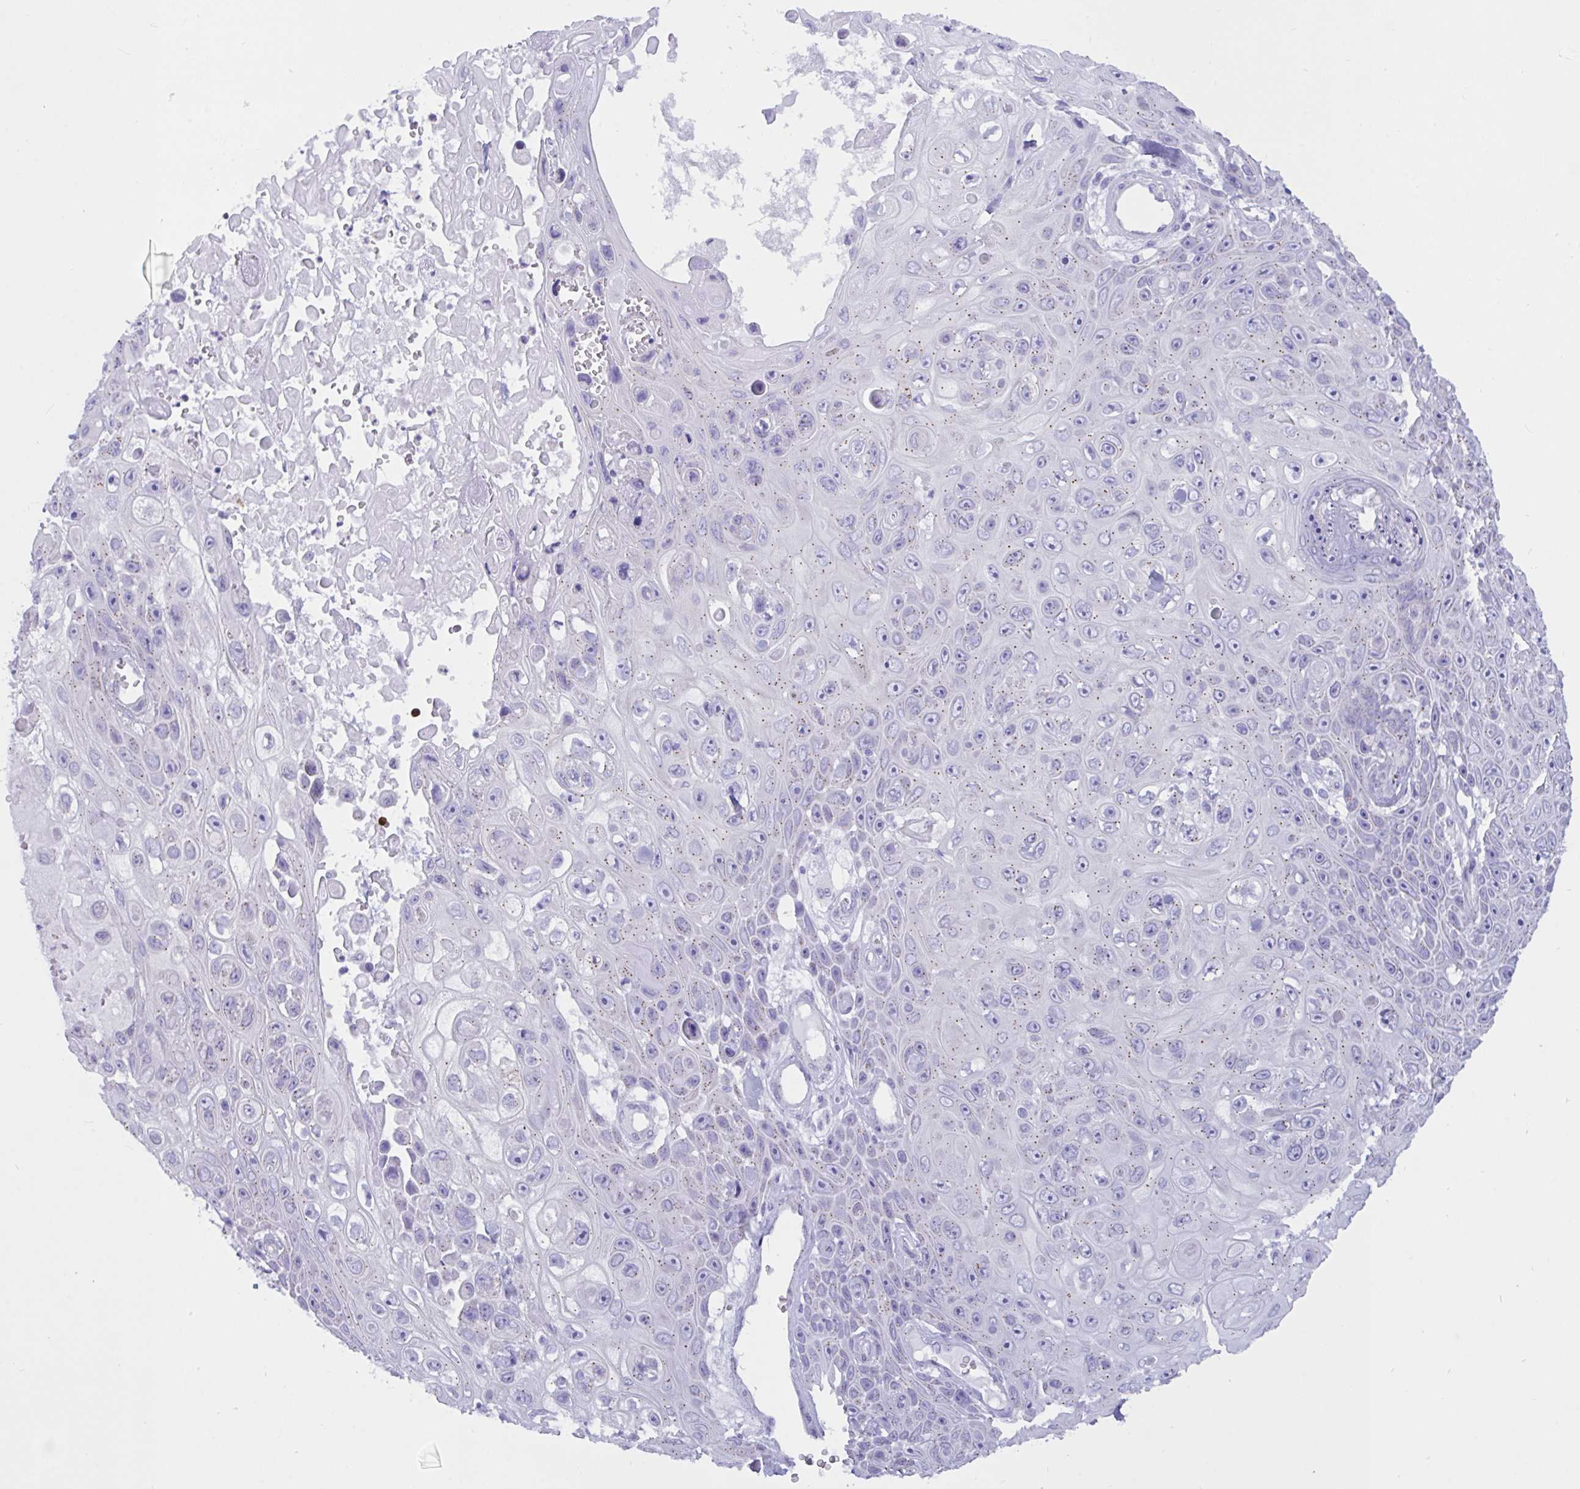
{"staining": {"intensity": "moderate", "quantity": "25%-75%", "location": "cytoplasmic/membranous"}, "tissue": "skin cancer", "cell_type": "Tumor cells", "image_type": "cancer", "snomed": [{"axis": "morphology", "description": "Squamous cell carcinoma, NOS"}, {"axis": "topography", "description": "Skin"}], "caption": "Skin squamous cell carcinoma stained for a protein shows moderate cytoplasmic/membranous positivity in tumor cells.", "gene": "RNASE3", "patient": {"sex": "male", "age": 82}}